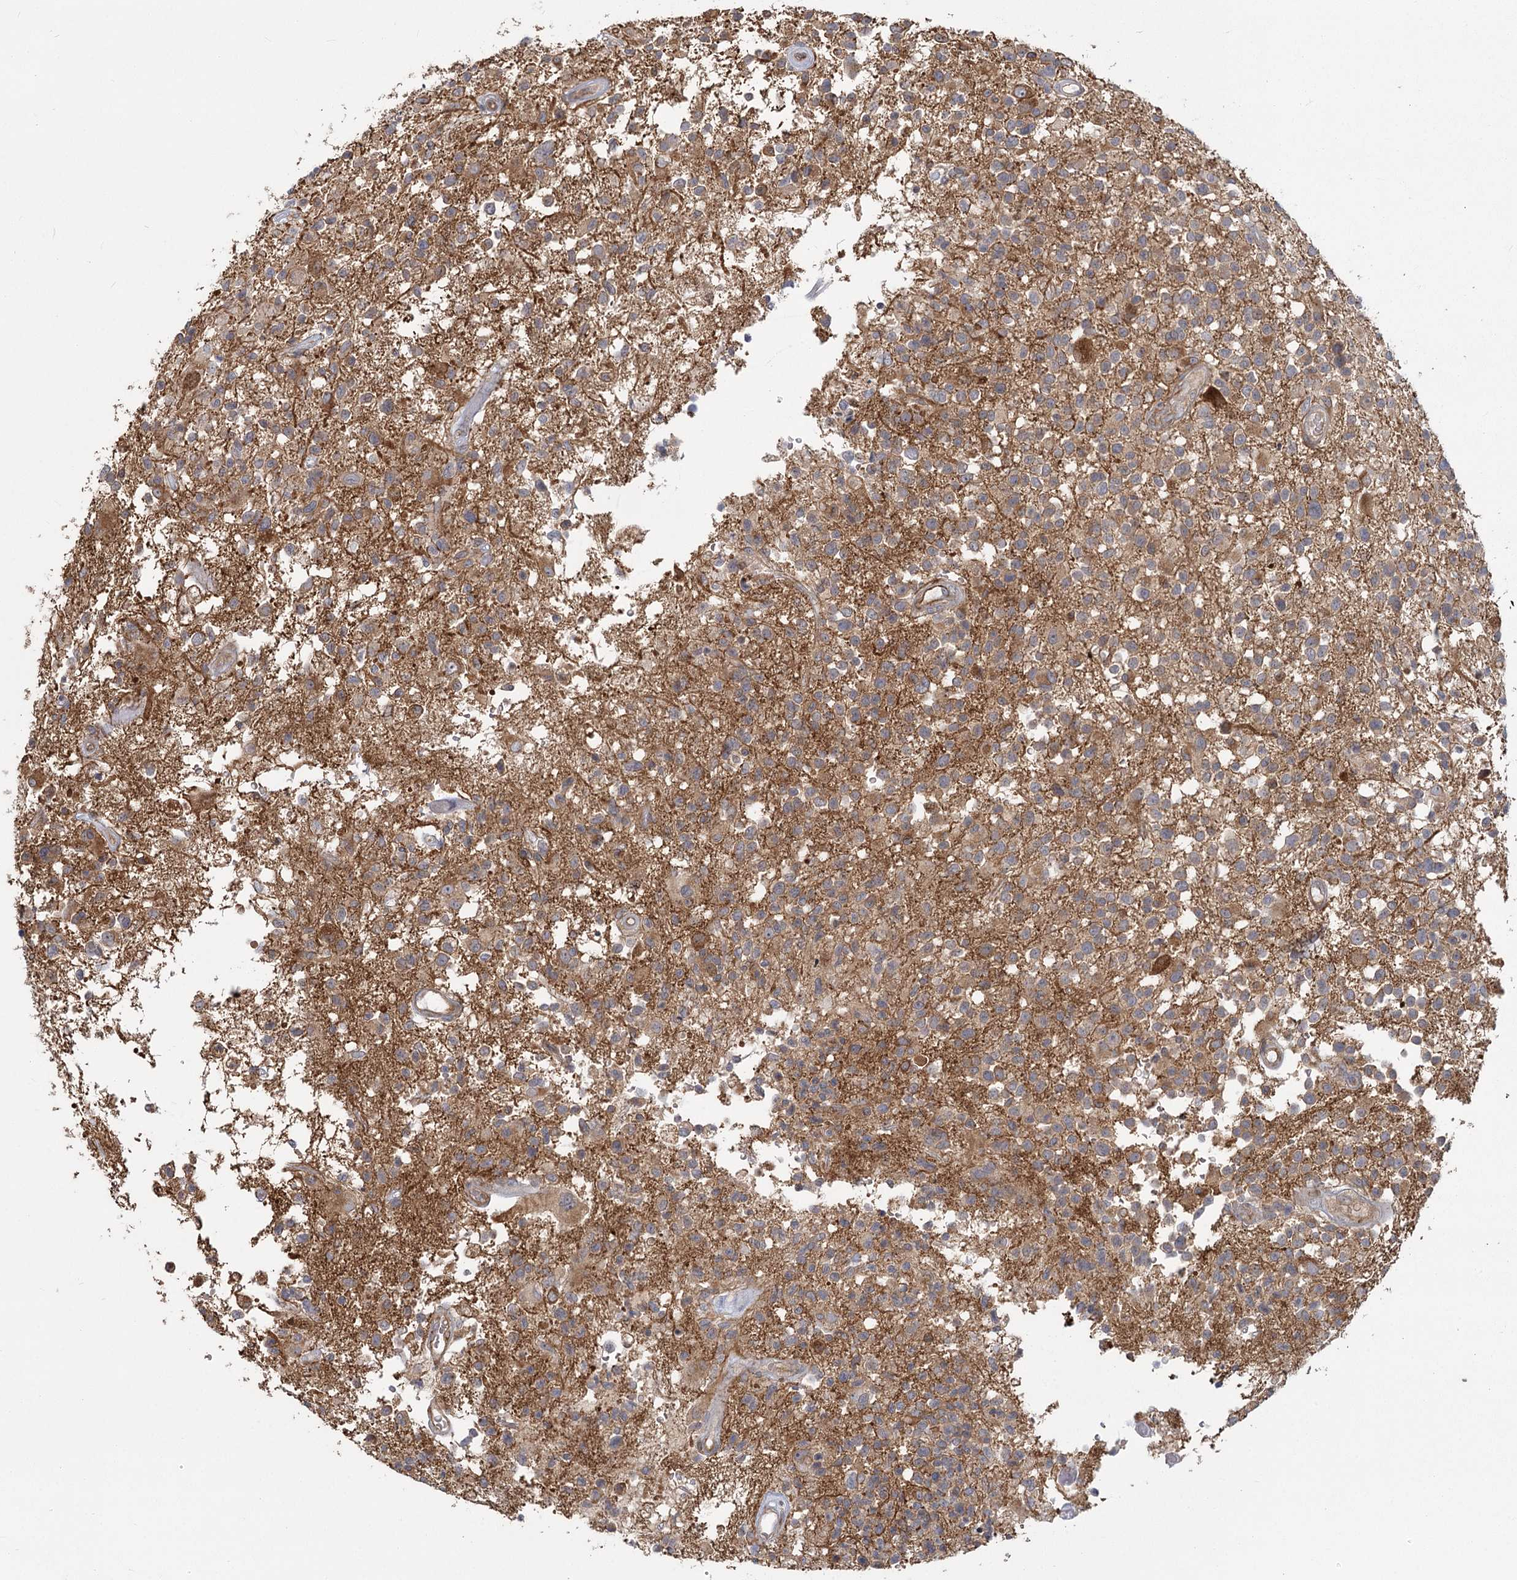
{"staining": {"intensity": "moderate", "quantity": "<25%", "location": "cytoplasmic/membranous"}, "tissue": "glioma", "cell_type": "Tumor cells", "image_type": "cancer", "snomed": [{"axis": "morphology", "description": "Glioma, malignant, High grade"}, {"axis": "morphology", "description": "Glioblastoma, NOS"}, {"axis": "topography", "description": "Brain"}], "caption": "Moderate cytoplasmic/membranous protein expression is identified in approximately <25% of tumor cells in glioma. Using DAB (brown) and hematoxylin (blue) stains, captured at high magnification using brightfield microscopy.", "gene": "AP2M1", "patient": {"sex": "male", "age": 60}}